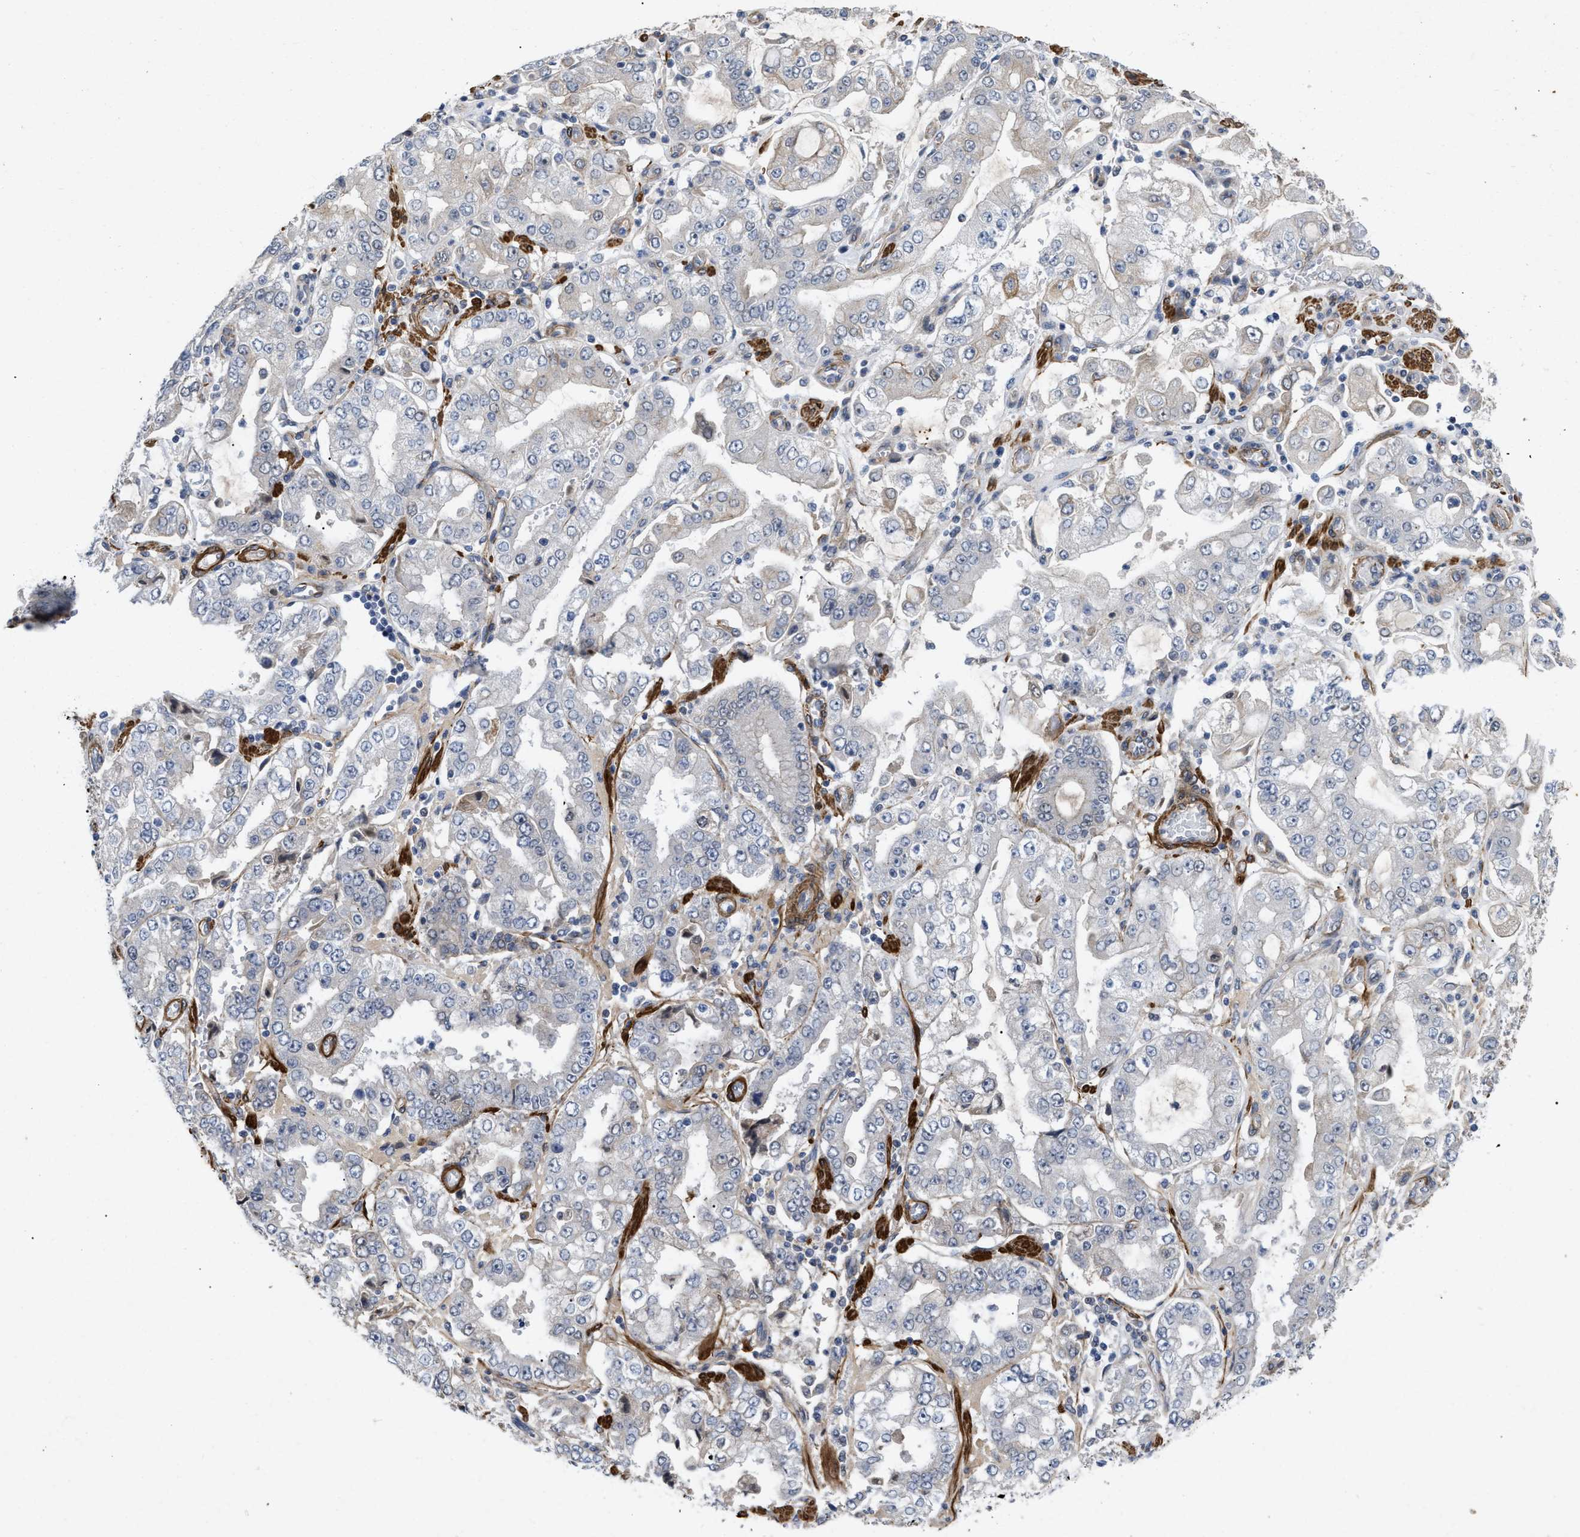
{"staining": {"intensity": "negative", "quantity": "none", "location": "none"}, "tissue": "stomach cancer", "cell_type": "Tumor cells", "image_type": "cancer", "snomed": [{"axis": "morphology", "description": "Adenocarcinoma, NOS"}, {"axis": "topography", "description": "Stomach"}], "caption": "High magnification brightfield microscopy of stomach cancer stained with DAB (3,3'-diaminobenzidine) (brown) and counterstained with hematoxylin (blue): tumor cells show no significant positivity. (DAB (3,3'-diaminobenzidine) immunohistochemistry visualized using brightfield microscopy, high magnification).", "gene": "ST6GALNAC6", "patient": {"sex": "male", "age": 76}}